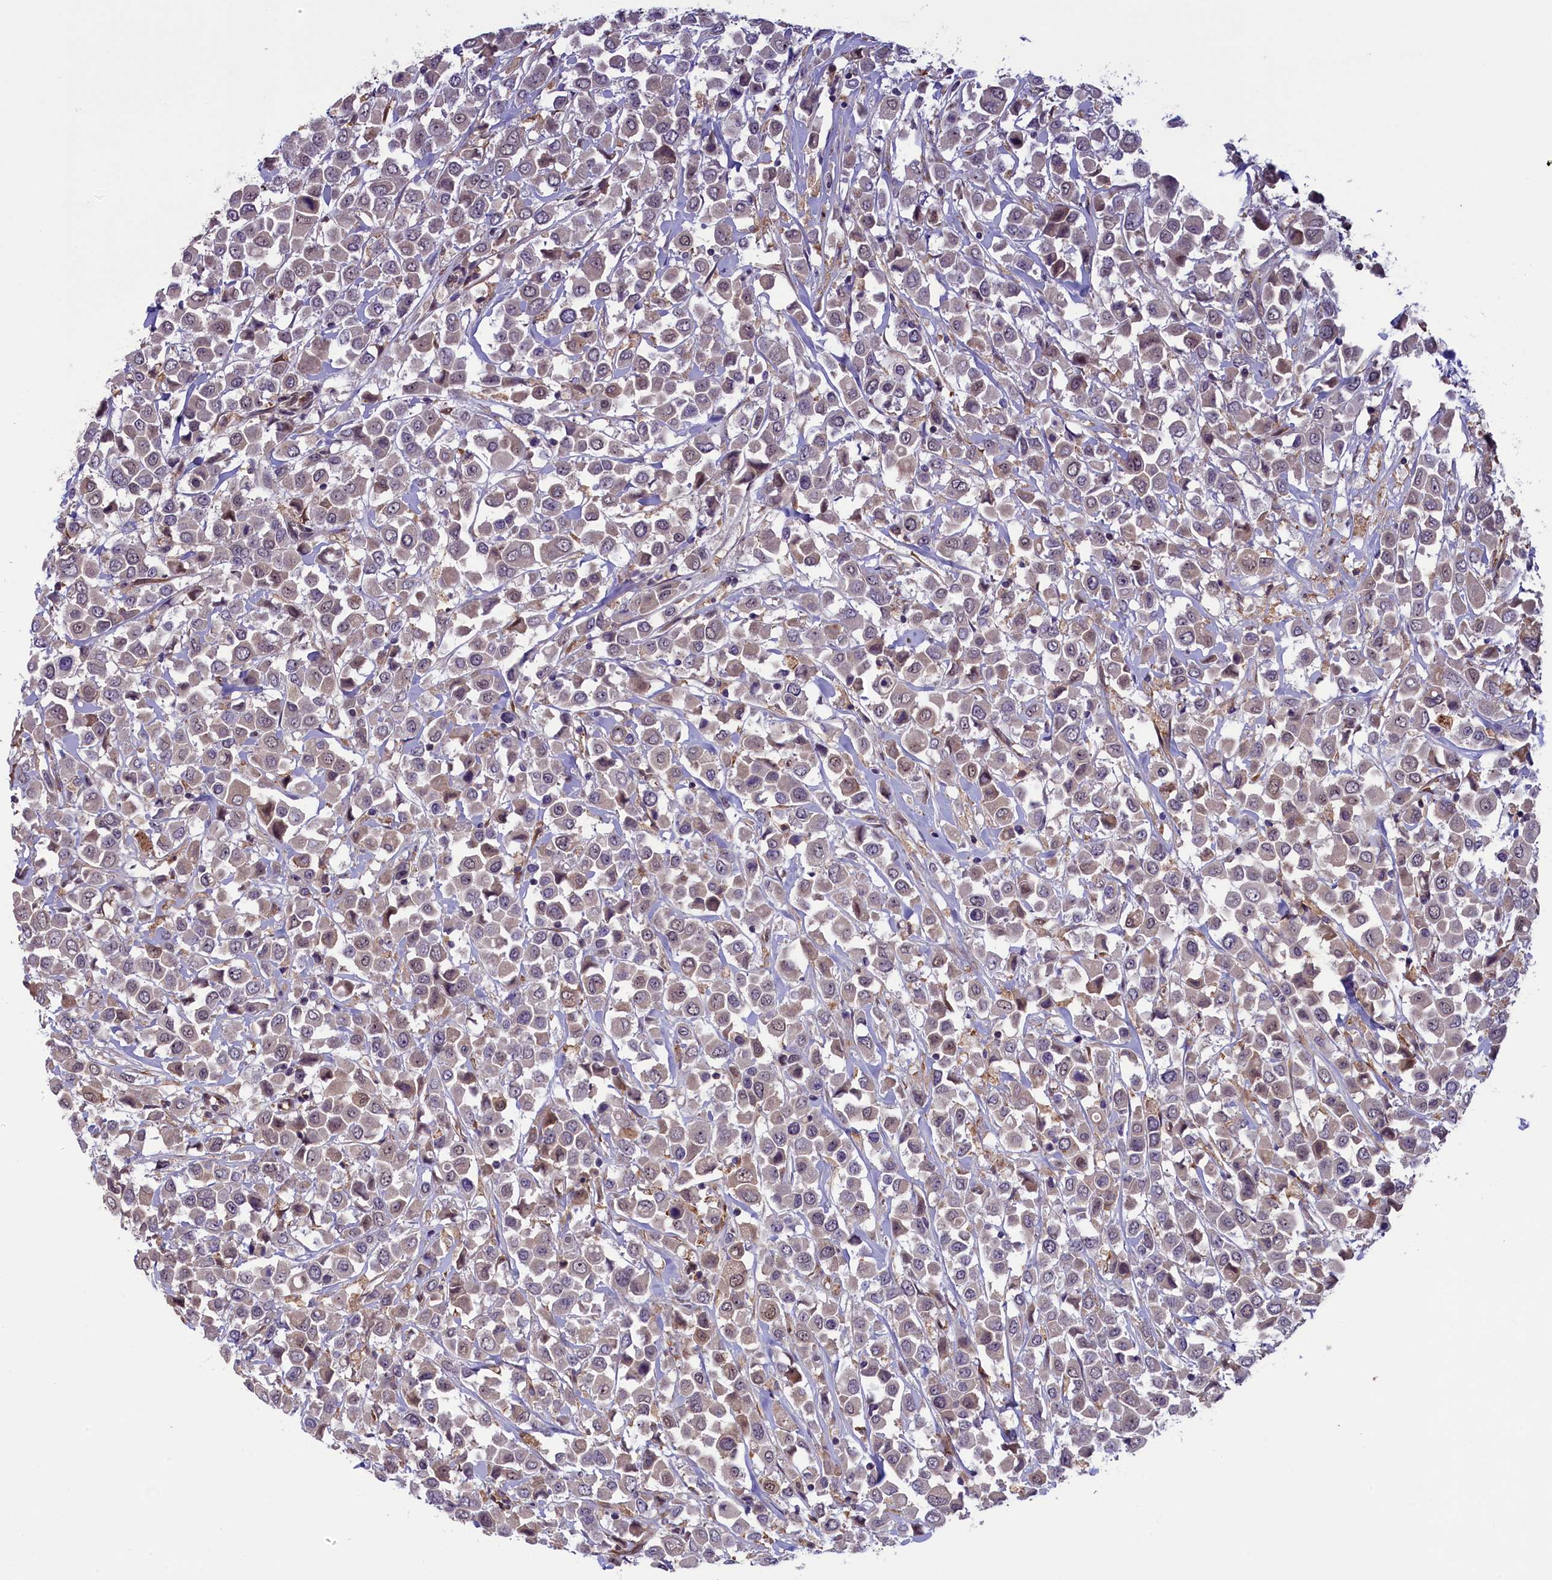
{"staining": {"intensity": "weak", "quantity": "25%-75%", "location": "cytoplasmic/membranous"}, "tissue": "breast cancer", "cell_type": "Tumor cells", "image_type": "cancer", "snomed": [{"axis": "morphology", "description": "Duct carcinoma"}, {"axis": "topography", "description": "Breast"}], "caption": "Breast cancer (infiltrating ductal carcinoma) stained for a protein demonstrates weak cytoplasmic/membranous positivity in tumor cells.", "gene": "CCDC9B", "patient": {"sex": "female", "age": 61}}